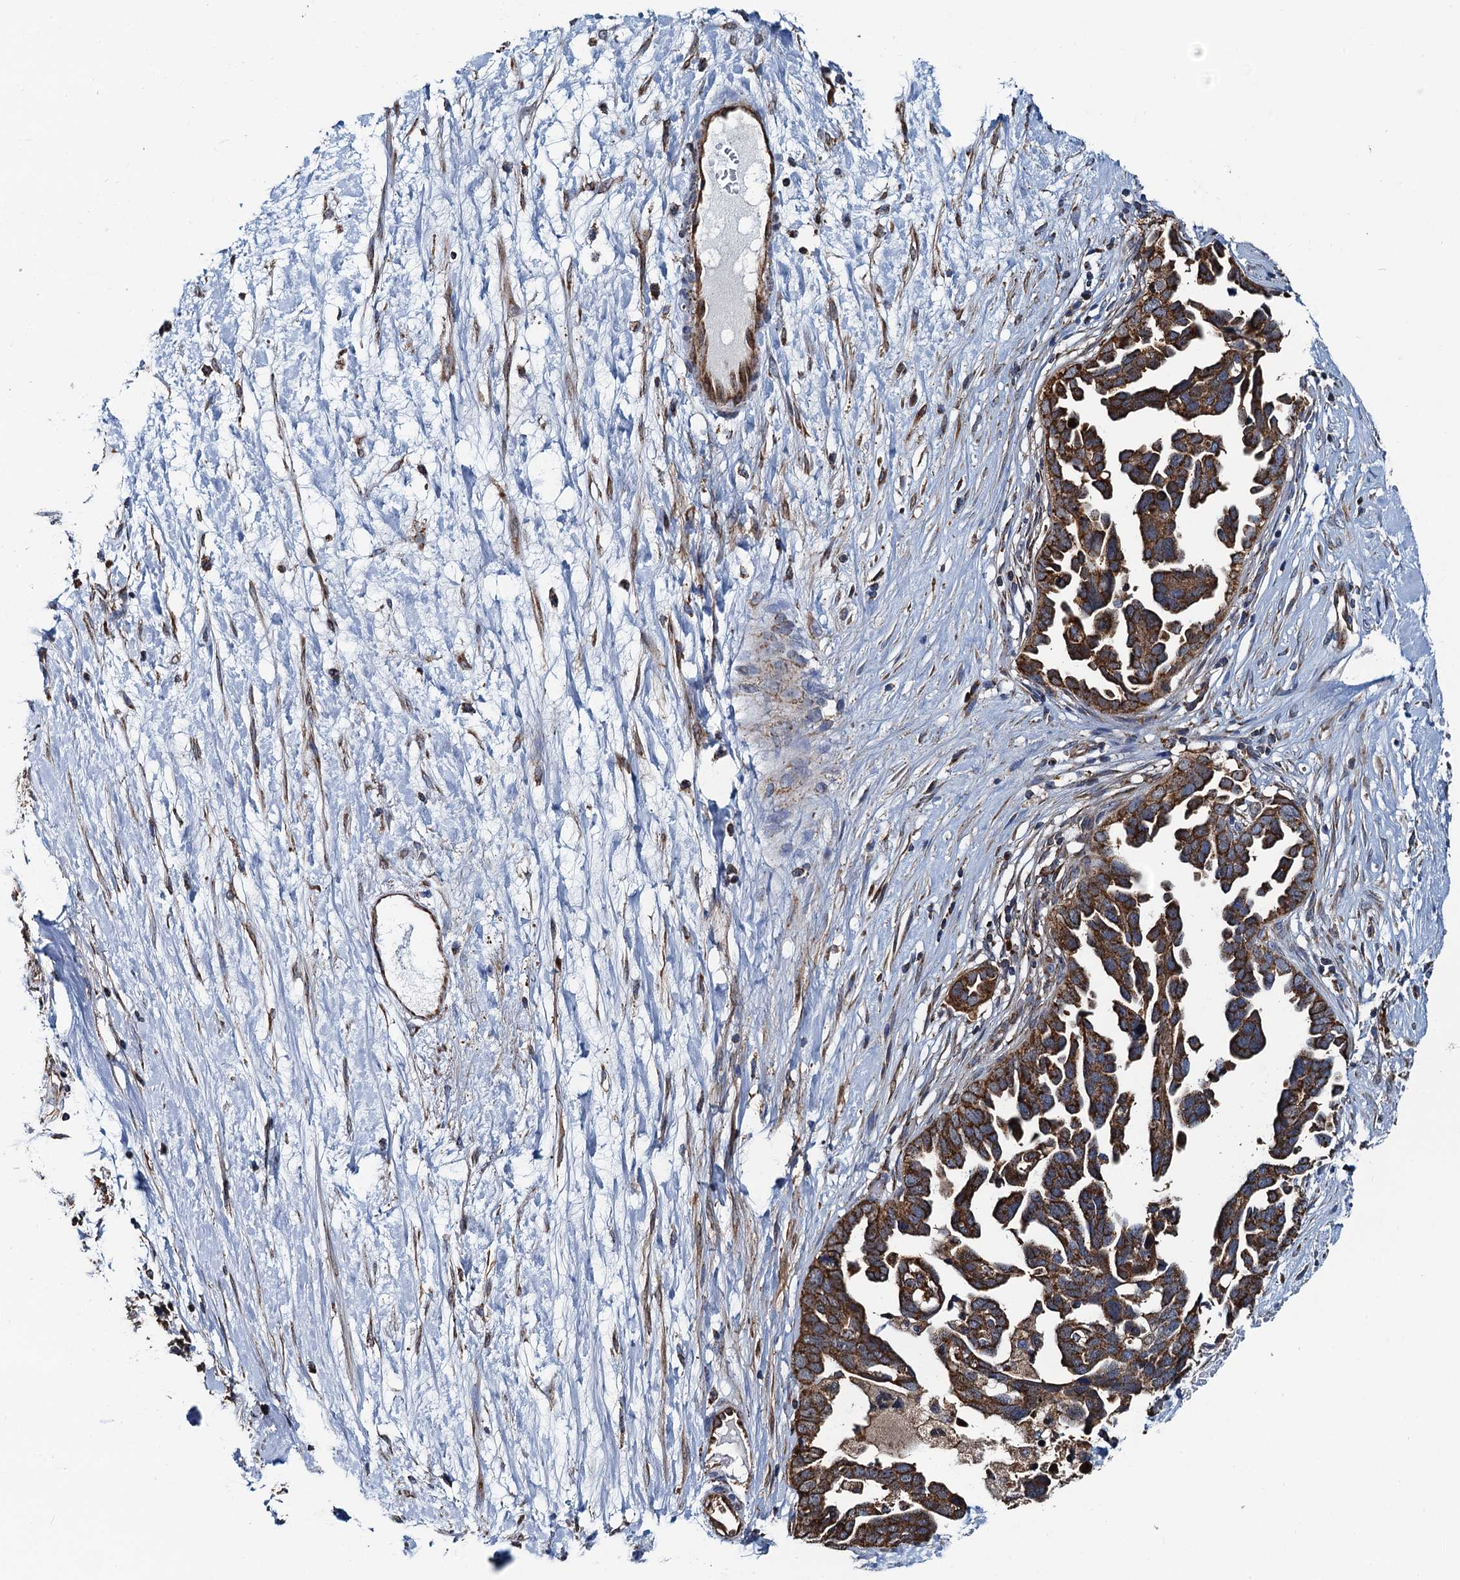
{"staining": {"intensity": "strong", "quantity": ">75%", "location": "cytoplasmic/membranous"}, "tissue": "ovarian cancer", "cell_type": "Tumor cells", "image_type": "cancer", "snomed": [{"axis": "morphology", "description": "Cystadenocarcinoma, serous, NOS"}, {"axis": "topography", "description": "Ovary"}], "caption": "Immunohistochemistry image of neoplastic tissue: ovarian cancer stained using immunohistochemistry demonstrates high levels of strong protein expression localized specifically in the cytoplasmic/membranous of tumor cells, appearing as a cytoplasmic/membranous brown color.", "gene": "AAGAB", "patient": {"sex": "female", "age": 54}}